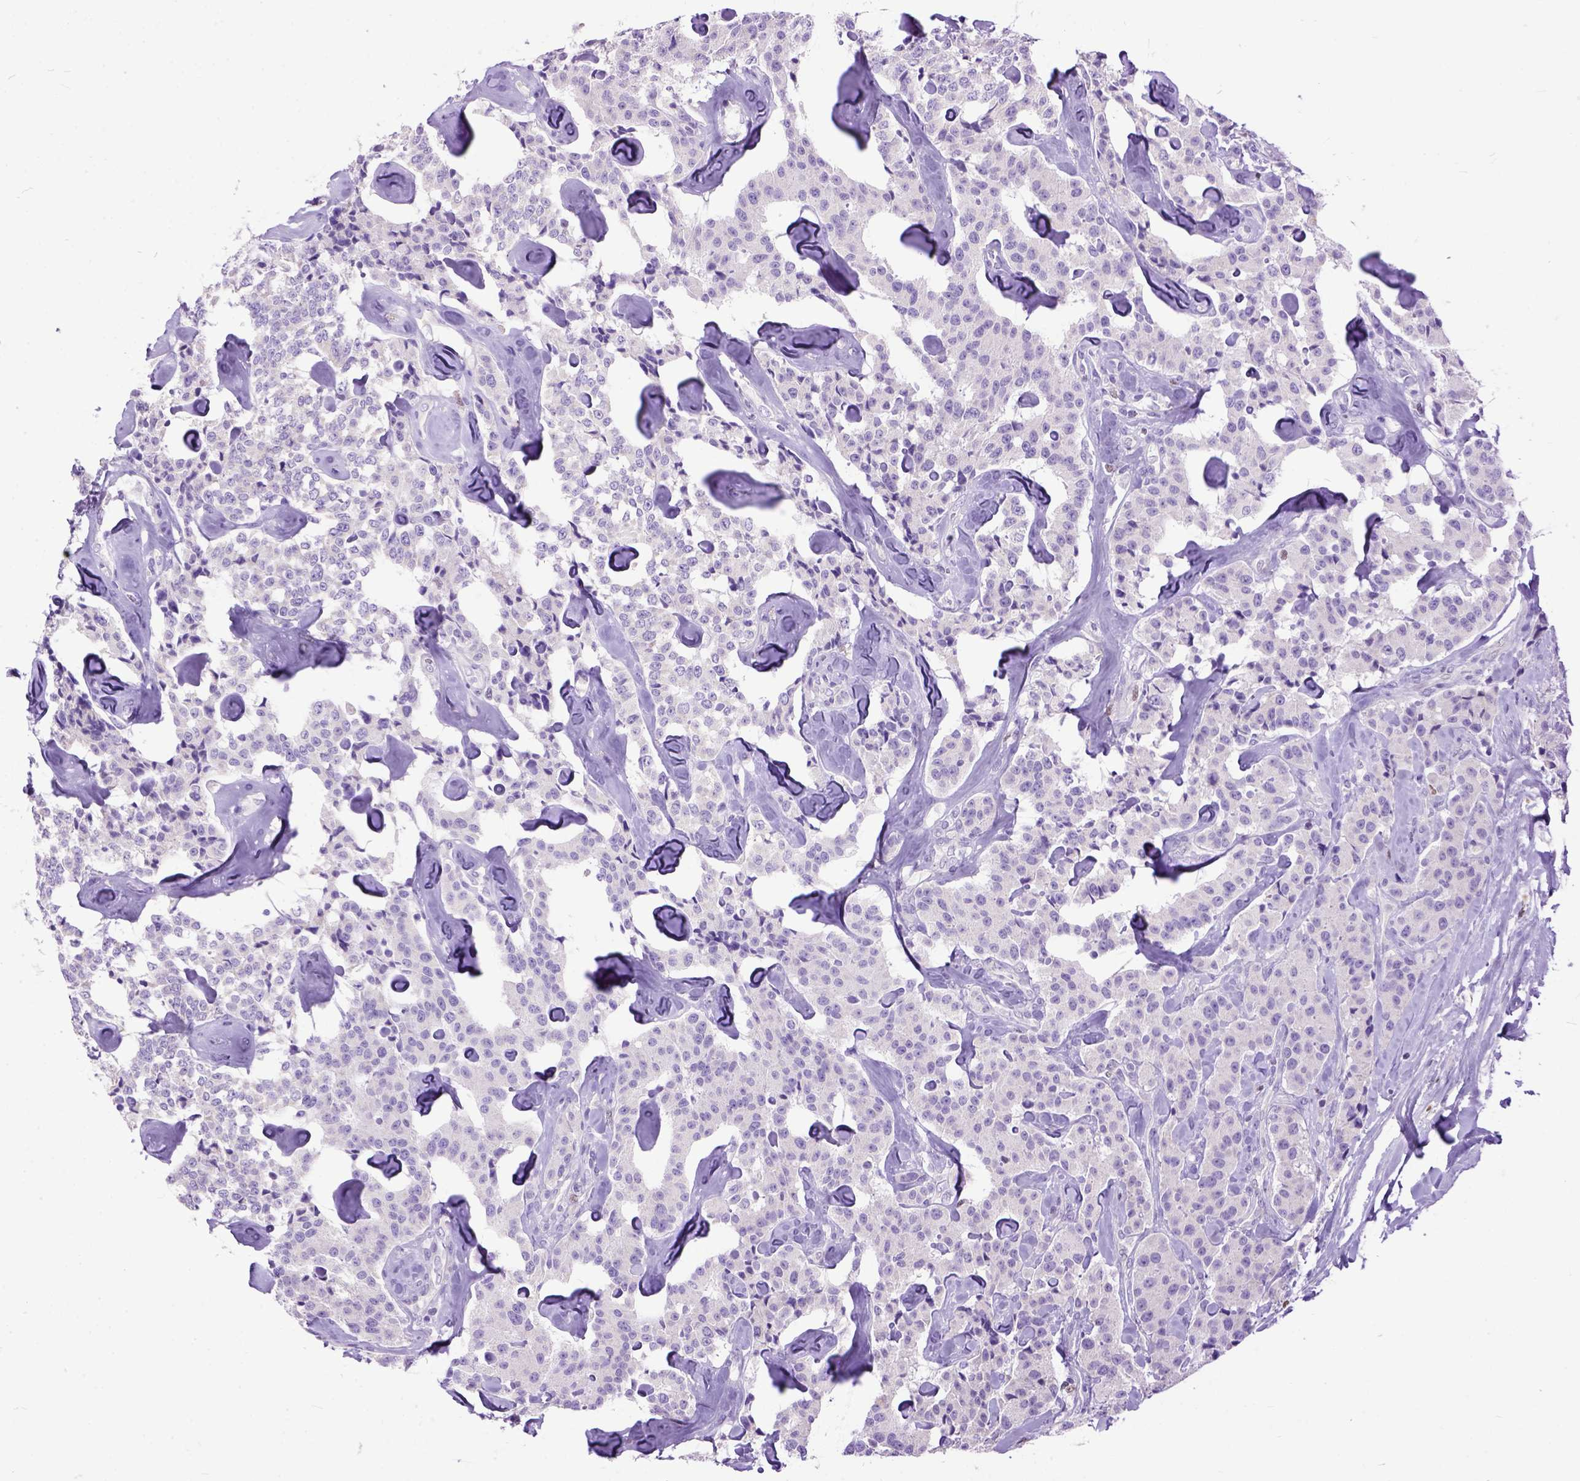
{"staining": {"intensity": "negative", "quantity": "none", "location": "none"}, "tissue": "carcinoid", "cell_type": "Tumor cells", "image_type": "cancer", "snomed": [{"axis": "morphology", "description": "Carcinoid, malignant, NOS"}, {"axis": "topography", "description": "Pancreas"}], "caption": "Protein analysis of carcinoid (malignant) displays no significant positivity in tumor cells. Brightfield microscopy of immunohistochemistry stained with DAB (brown) and hematoxylin (blue), captured at high magnification.", "gene": "CRB1", "patient": {"sex": "male", "age": 41}}